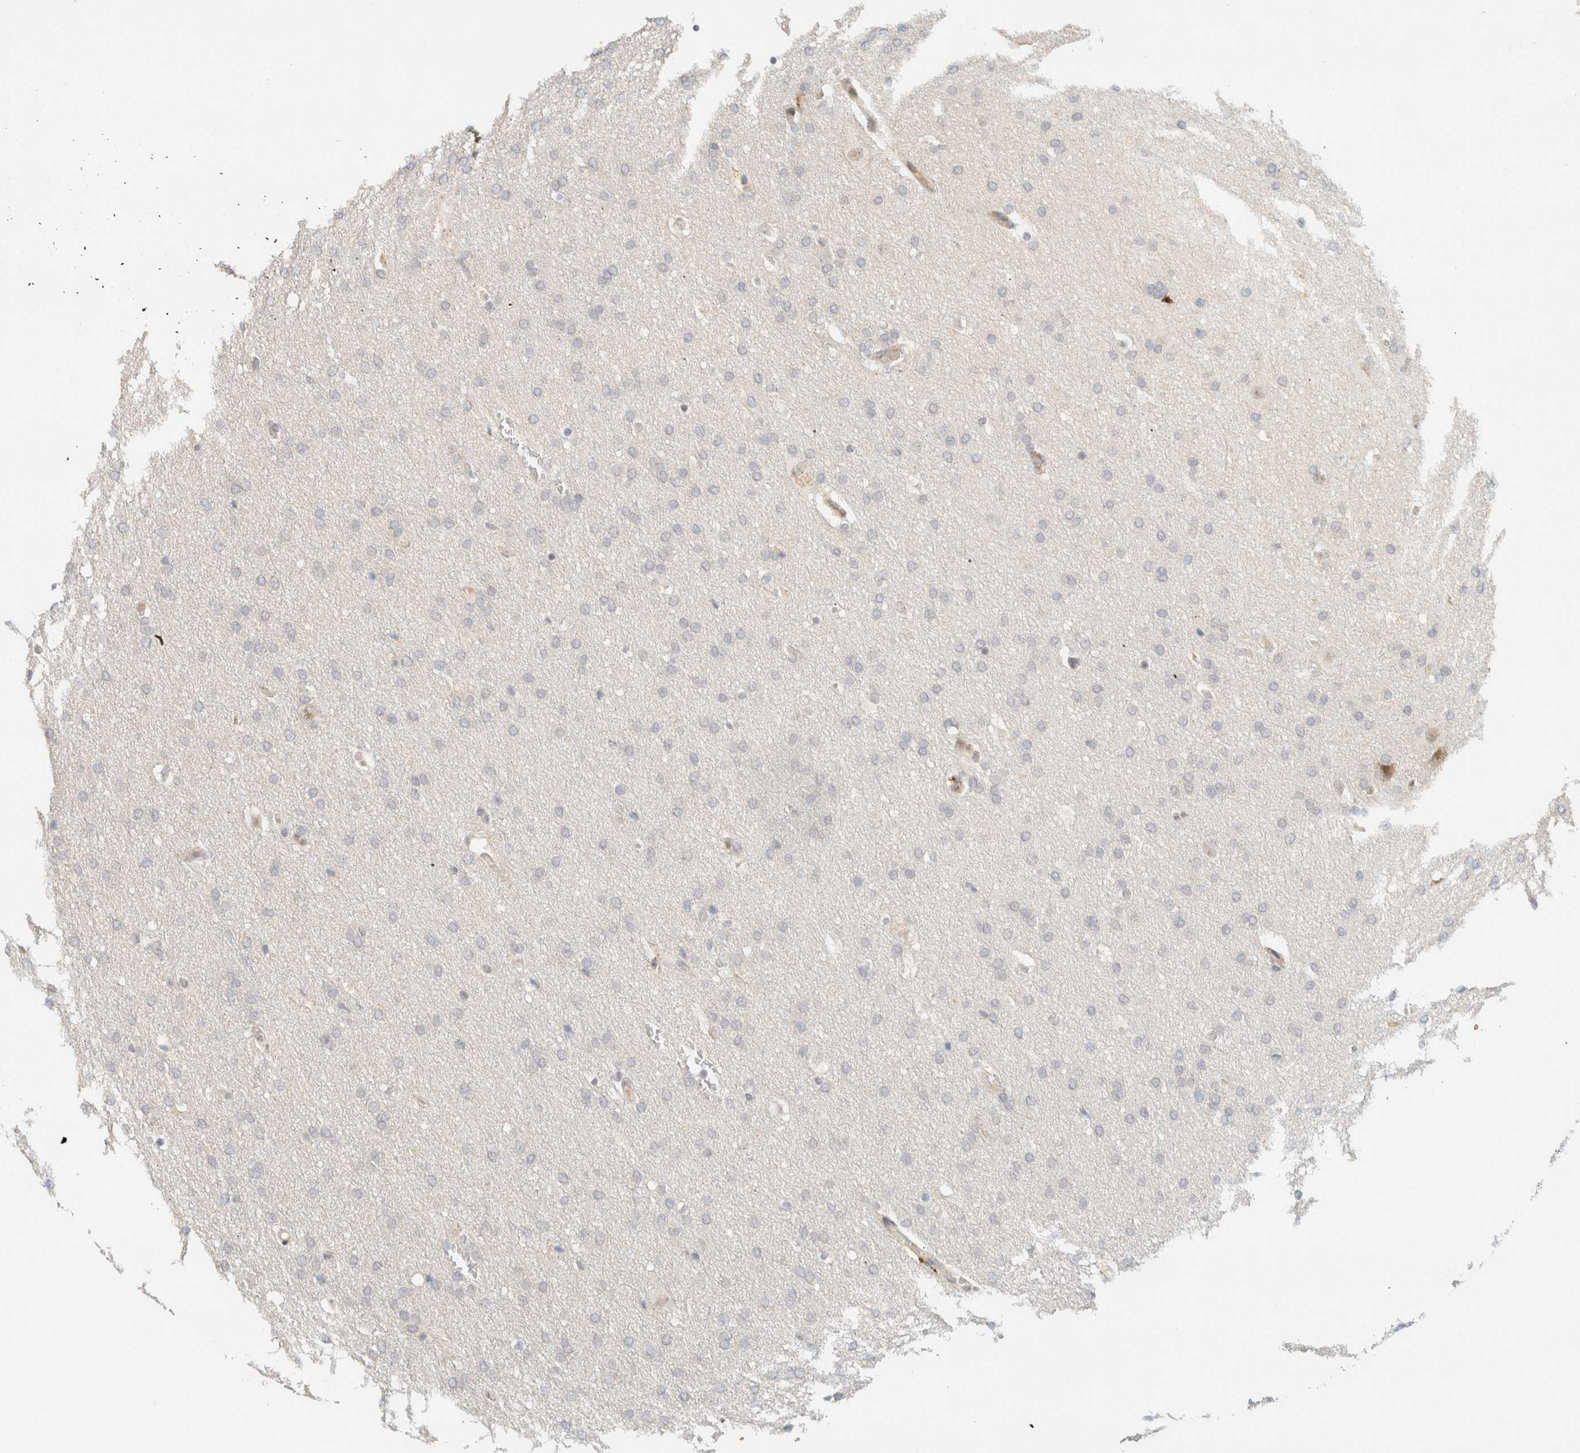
{"staining": {"intensity": "negative", "quantity": "none", "location": "none"}, "tissue": "glioma", "cell_type": "Tumor cells", "image_type": "cancer", "snomed": [{"axis": "morphology", "description": "Glioma, malignant, Low grade"}, {"axis": "topography", "description": "Brain"}], "caption": "This is a photomicrograph of immunohistochemistry (IHC) staining of glioma, which shows no staining in tumor cells.", "gene": "ITPRID1", "patient": {"sex": "female", "age": 37}}